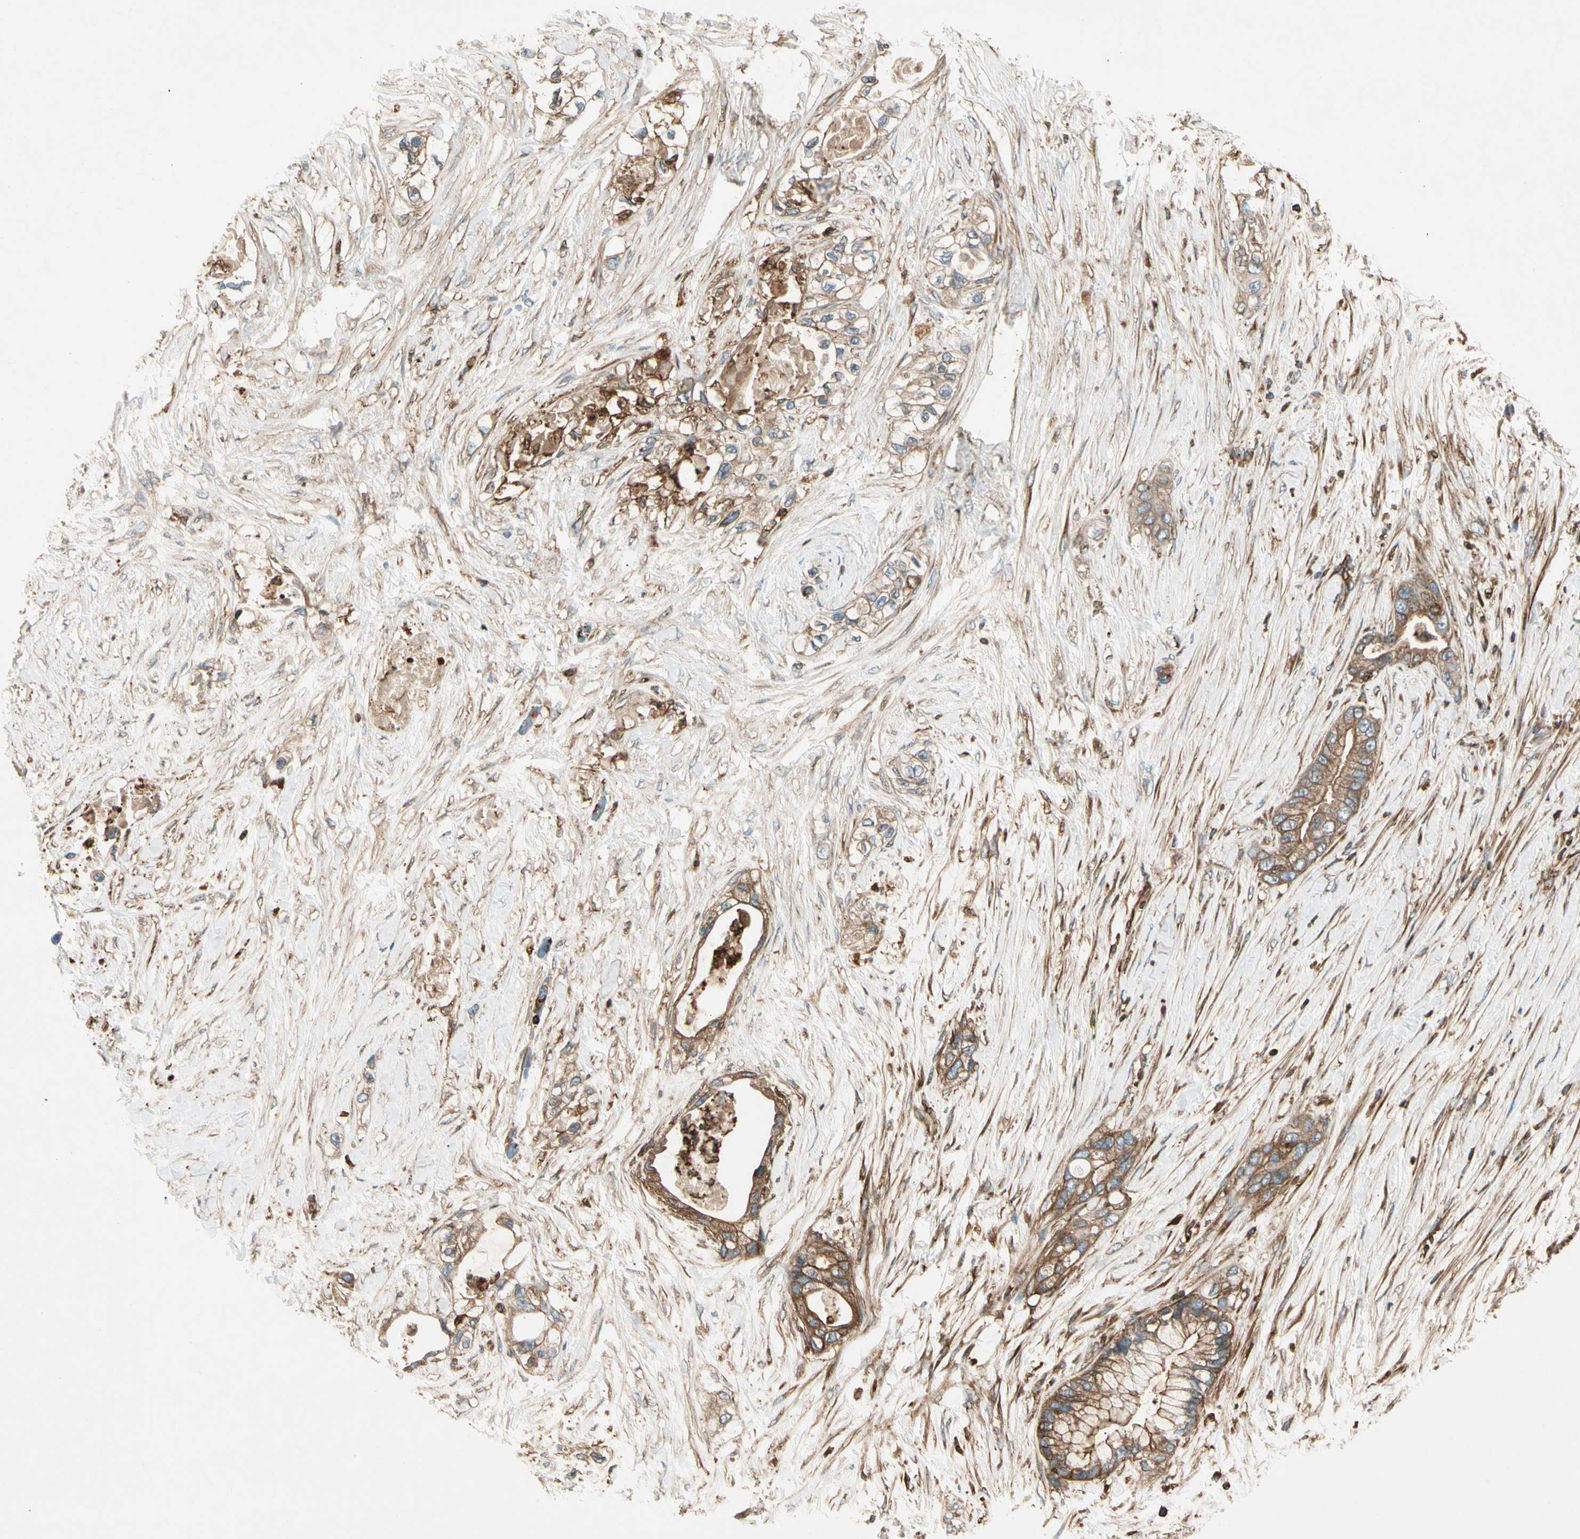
{"staining": {"intensity": "moderate", "quantity": ">75%", "location": "cytoplasmic/membranous"}, "tissue": "pancreatic cancer", "cell_type": "Tumor cells", "image_type": "cancer", "snomed": [{"axis": "morphology", "description": "Adenocarcinoma, NOS"}, {"axis": "topography", "description": "Pancreas"}], "caption": "Adenocarcinoma (pancreatic) tissue exhibits moderate cytoplasmic/membranous positivity in about >75% of tumor cells, visualized by immunohistochemistry.", "gene": "ARPC2", "patient": {"sex": "female", "age": 70}}